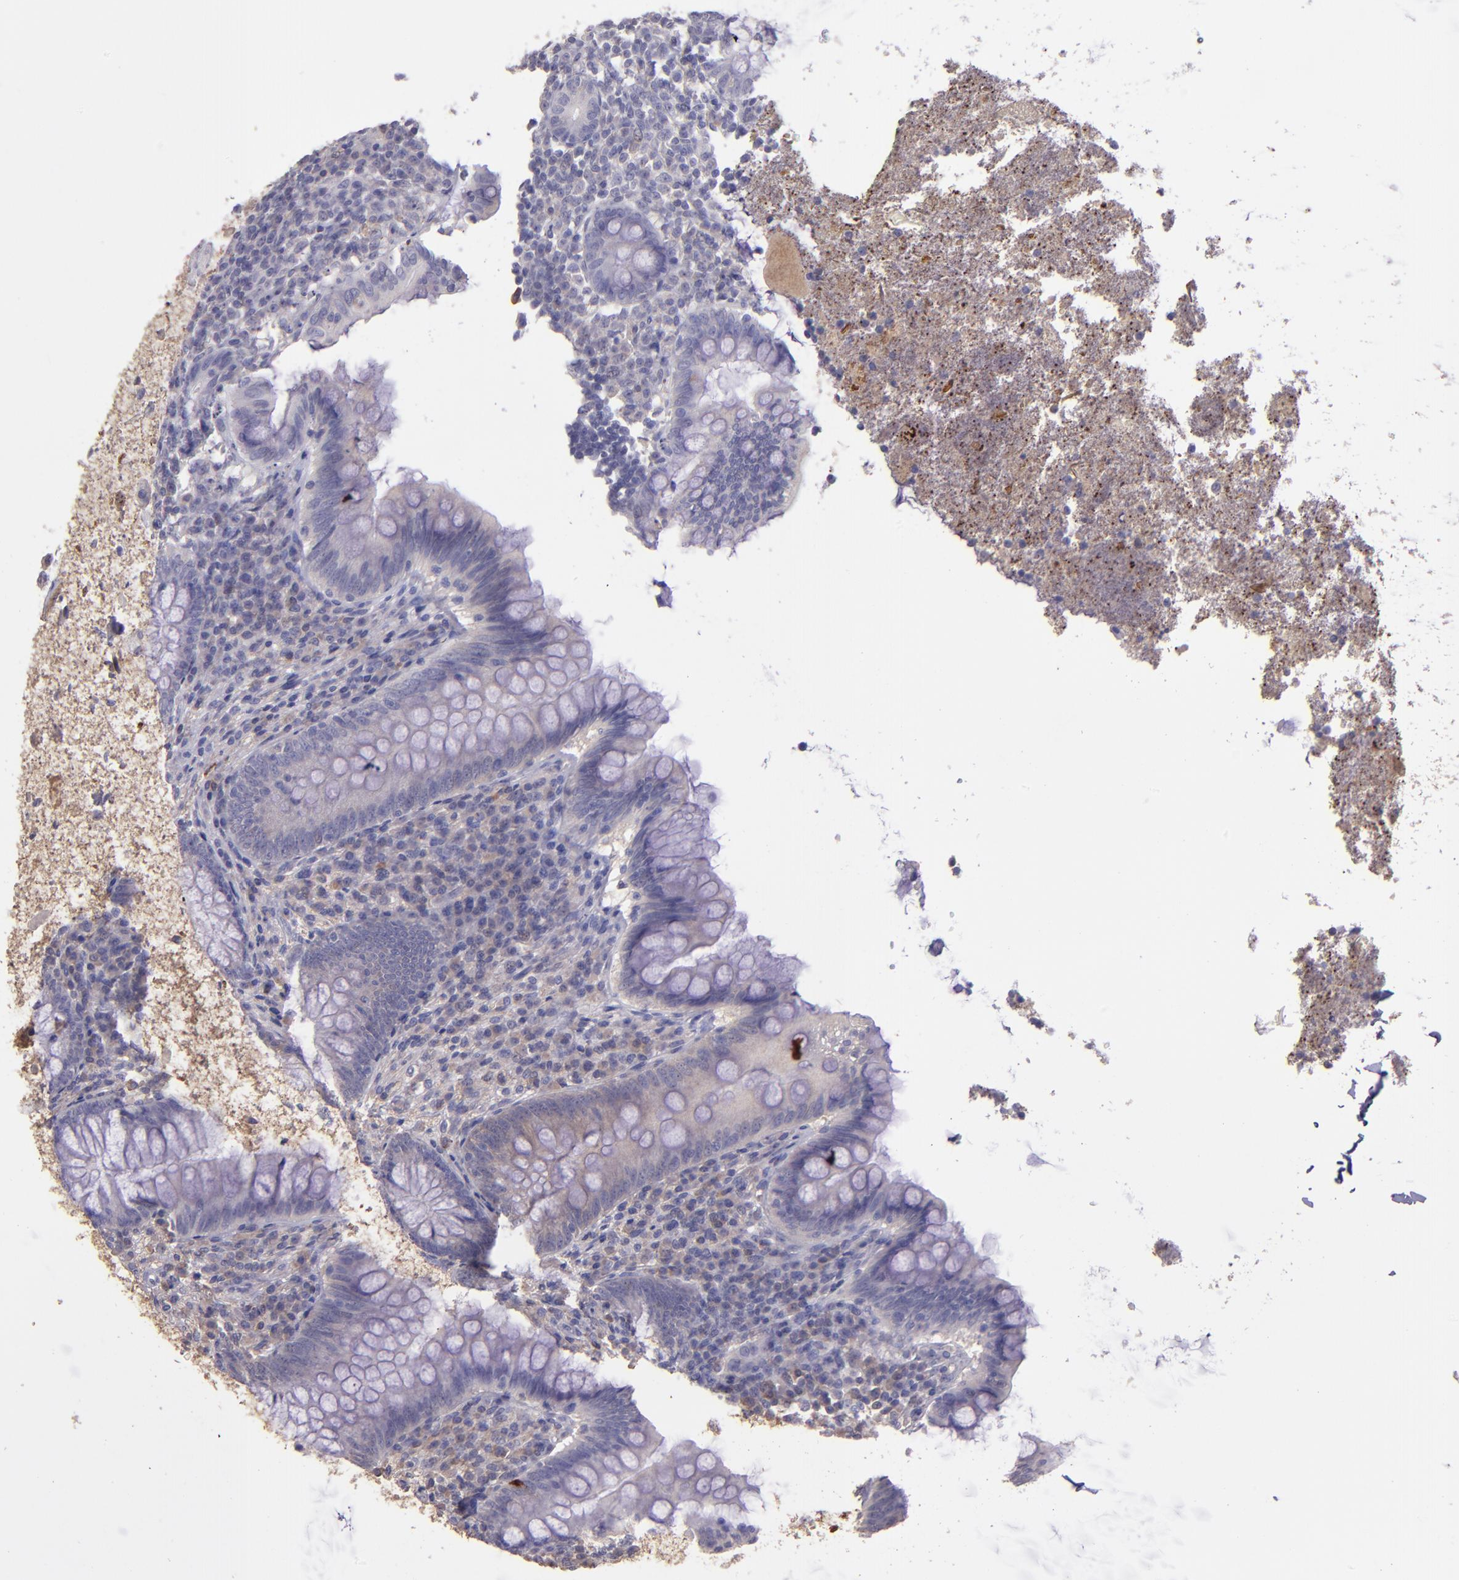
{"staining": {"intensity": "weak", "quantity": "<25%", "location": "cytoplasmic/membranous"}, "tissue": "appendix", "cell_type": "Glandular cells", "image_type": "normal", "snomed": [{"axis": "morphology", "description": "Normal tissue, NOS"}, {"axis": "topography", "description": "Appendix"}], "caption": "A micrograph of appendix stained for a protein displays no brown staining in glandular cells.", "gene": "PAPPA", "patient": {"sex": "female", "age": 66}}